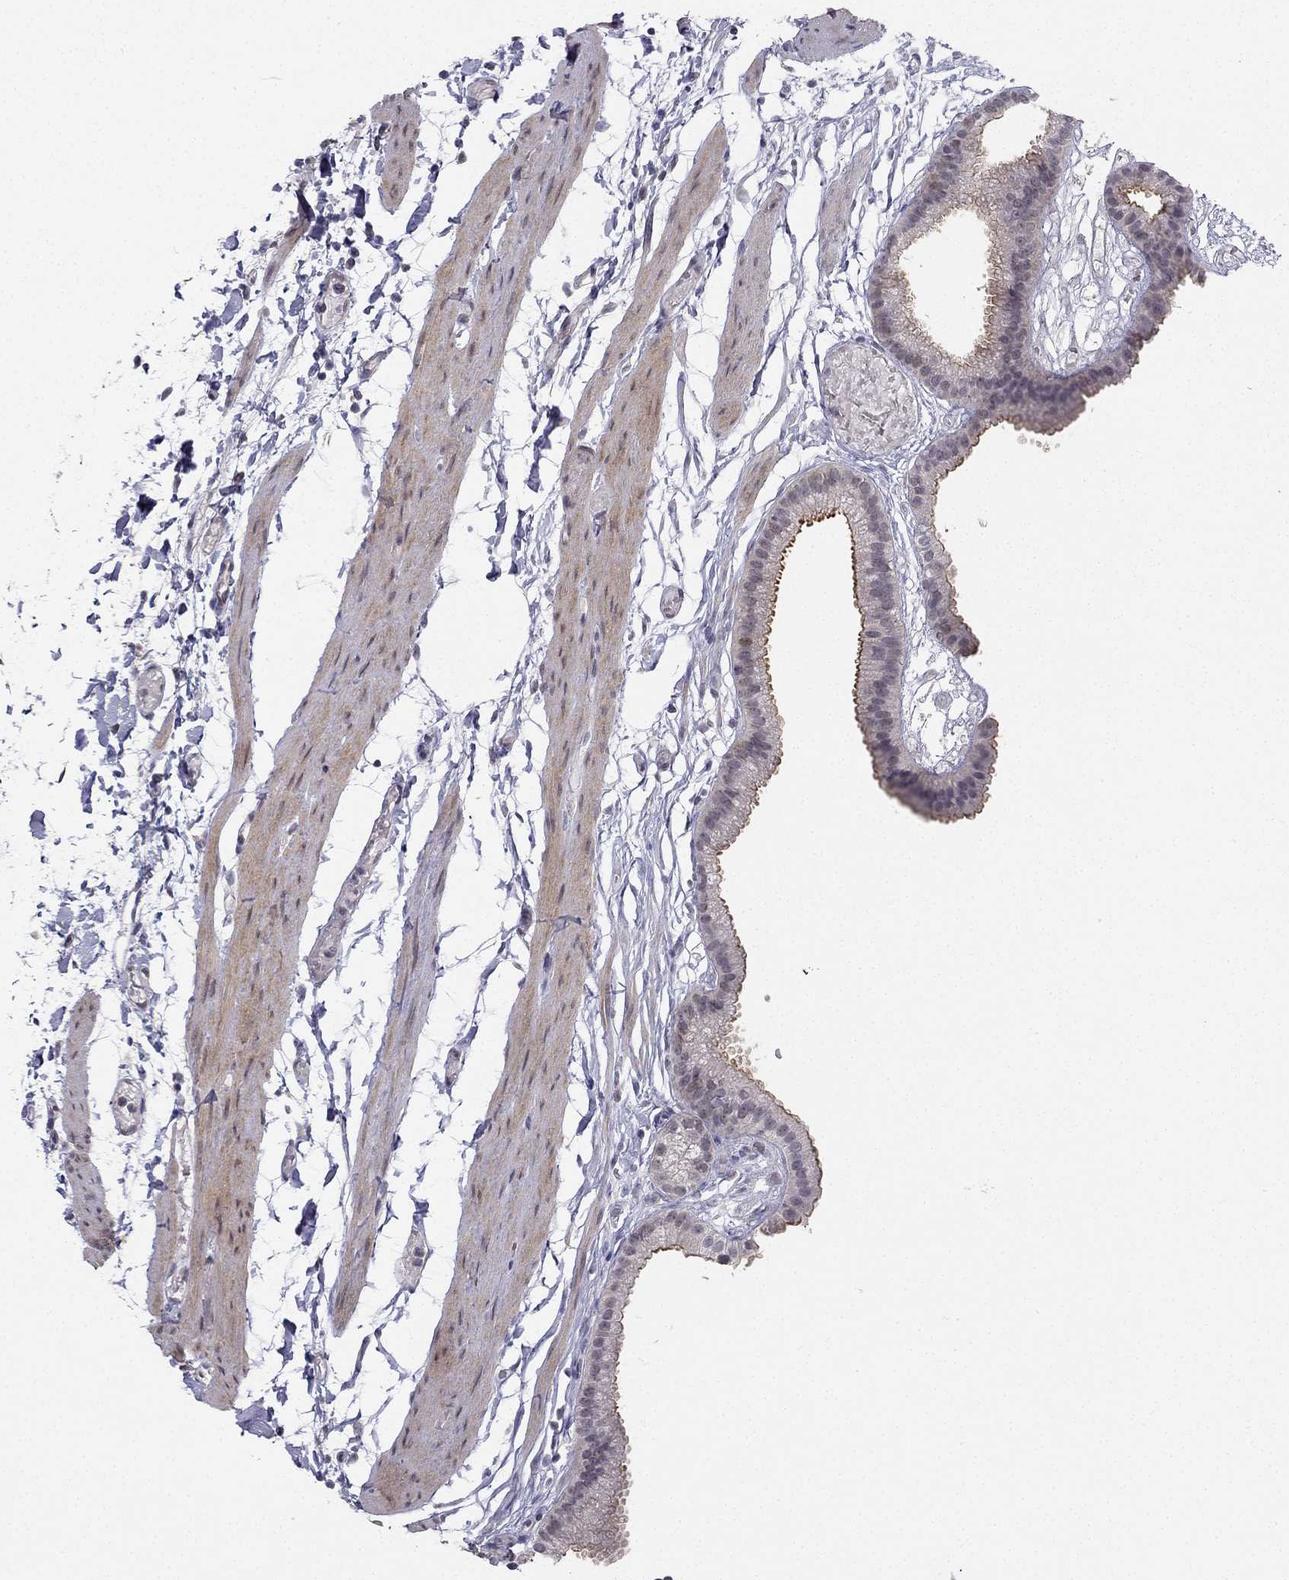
{"staining": {"intensity": "strong", "quantity": ">75%", "location": "cytoplasmic/membranous"}, "tissue": "gallbladder", "cell_type": "Glandular cells", "image_type": "normal", "snomed": [{"axis": "morphology", "description": "Normal tissue, NOS"}, {"axis": "topography", "description": "Gallbladder"}], "caption": "Gallbladder stained with immunohistochemistry (IHC) exhibits strong cytoplasmic/membranous expression in about >75% of glandular cells.", "gene": "CHST8", "patient": {"sex": "female", "age": 45}}